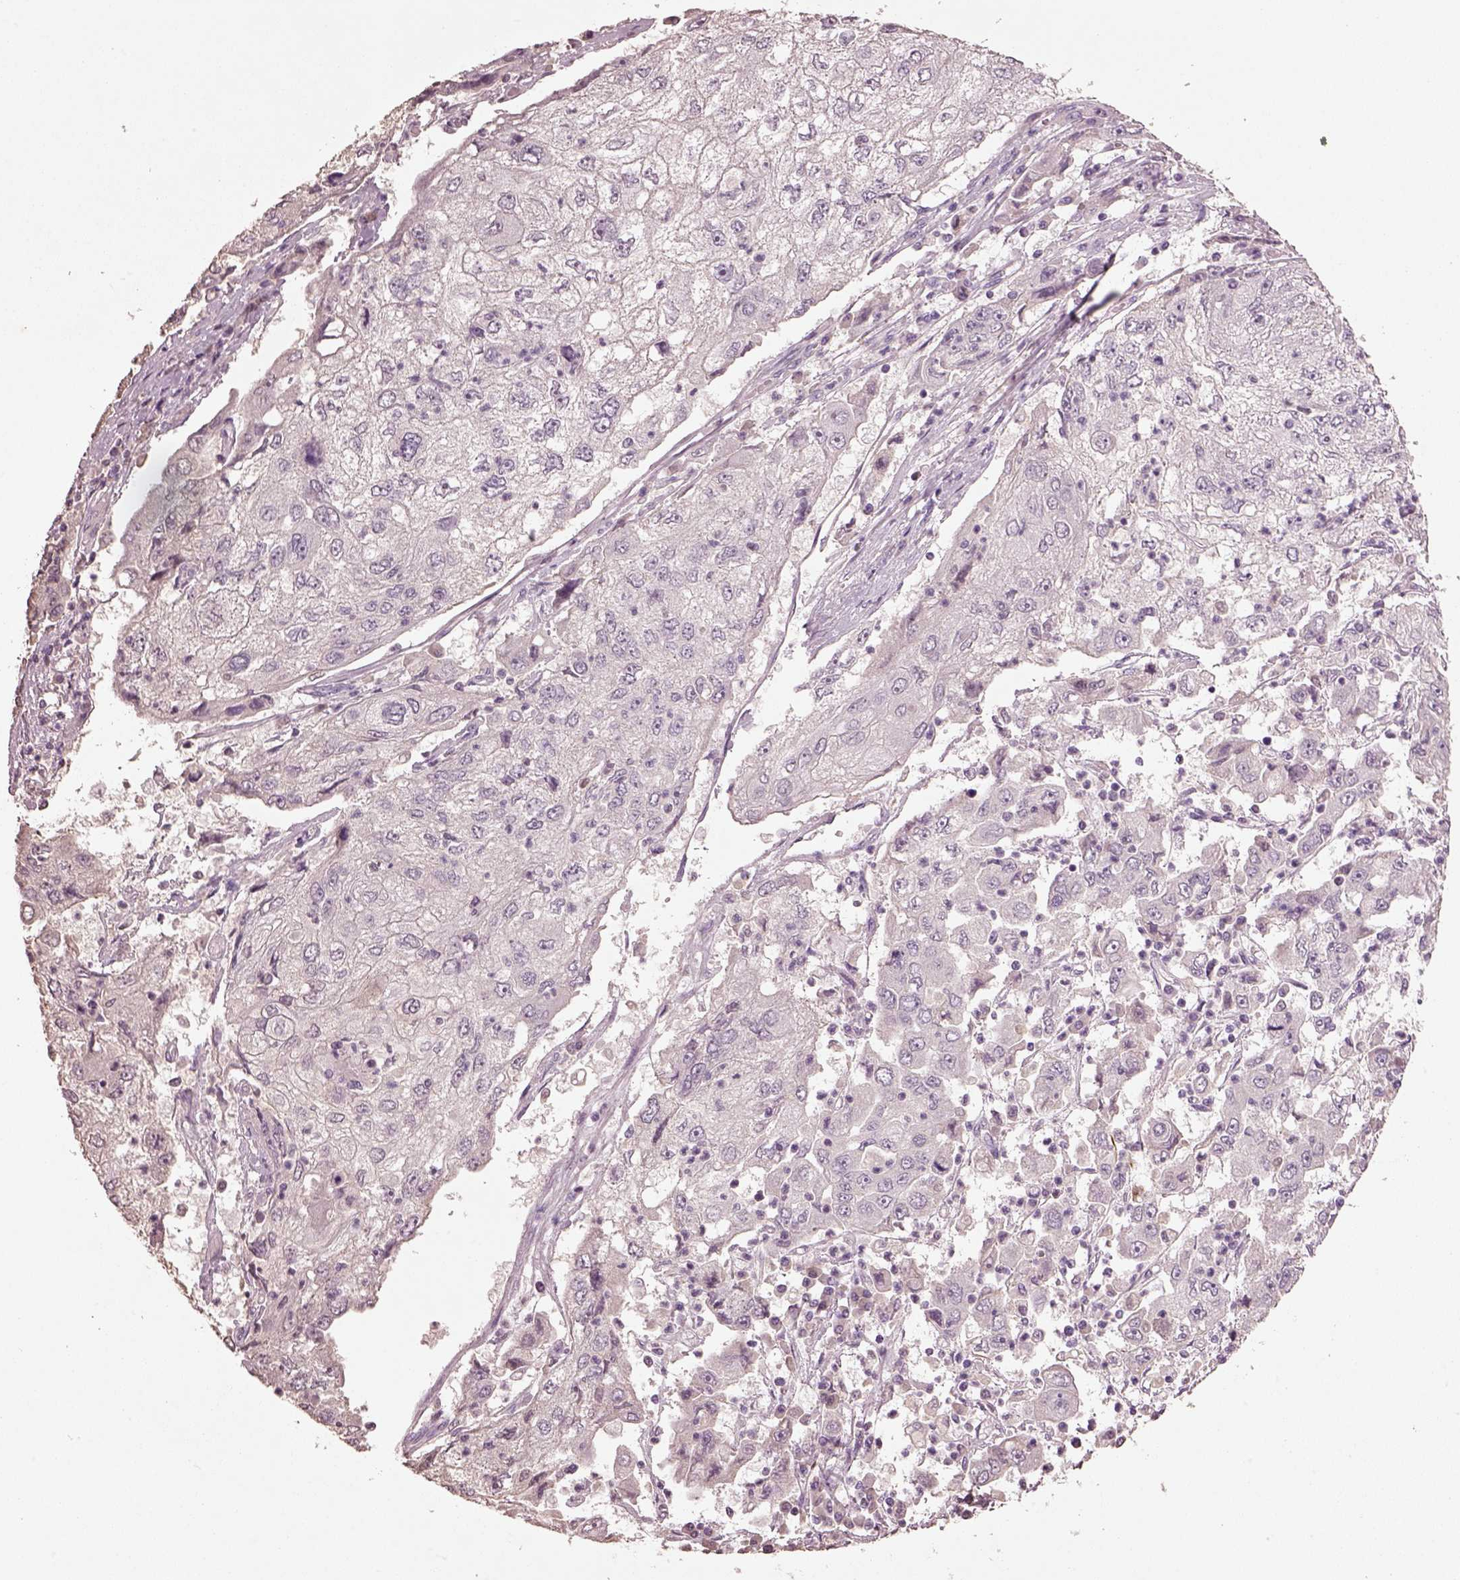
{"staining": {"intensity": "negative", "quantity": "none", "location": "none"}, "tissue": "cervical cancer", "cell_type": "Tumor cells", "image_type": "cancer", "snomed": [{"axis": "morphology", "description": "Squamous cell carcinoma, NOS"}, {"axis": "topography", "description": "Cervix"}], "caption": "High magnification brightfield microscopy of squamous cell carcinoma (cervical) stained with DAB (3,3'-diaminobenzidine) (brown) and counterstained with hematoxylin (blue): tumor cells show no significant staining.", "gene": "KCNIP3", "patient": {"sex": "female", "age": 36}}